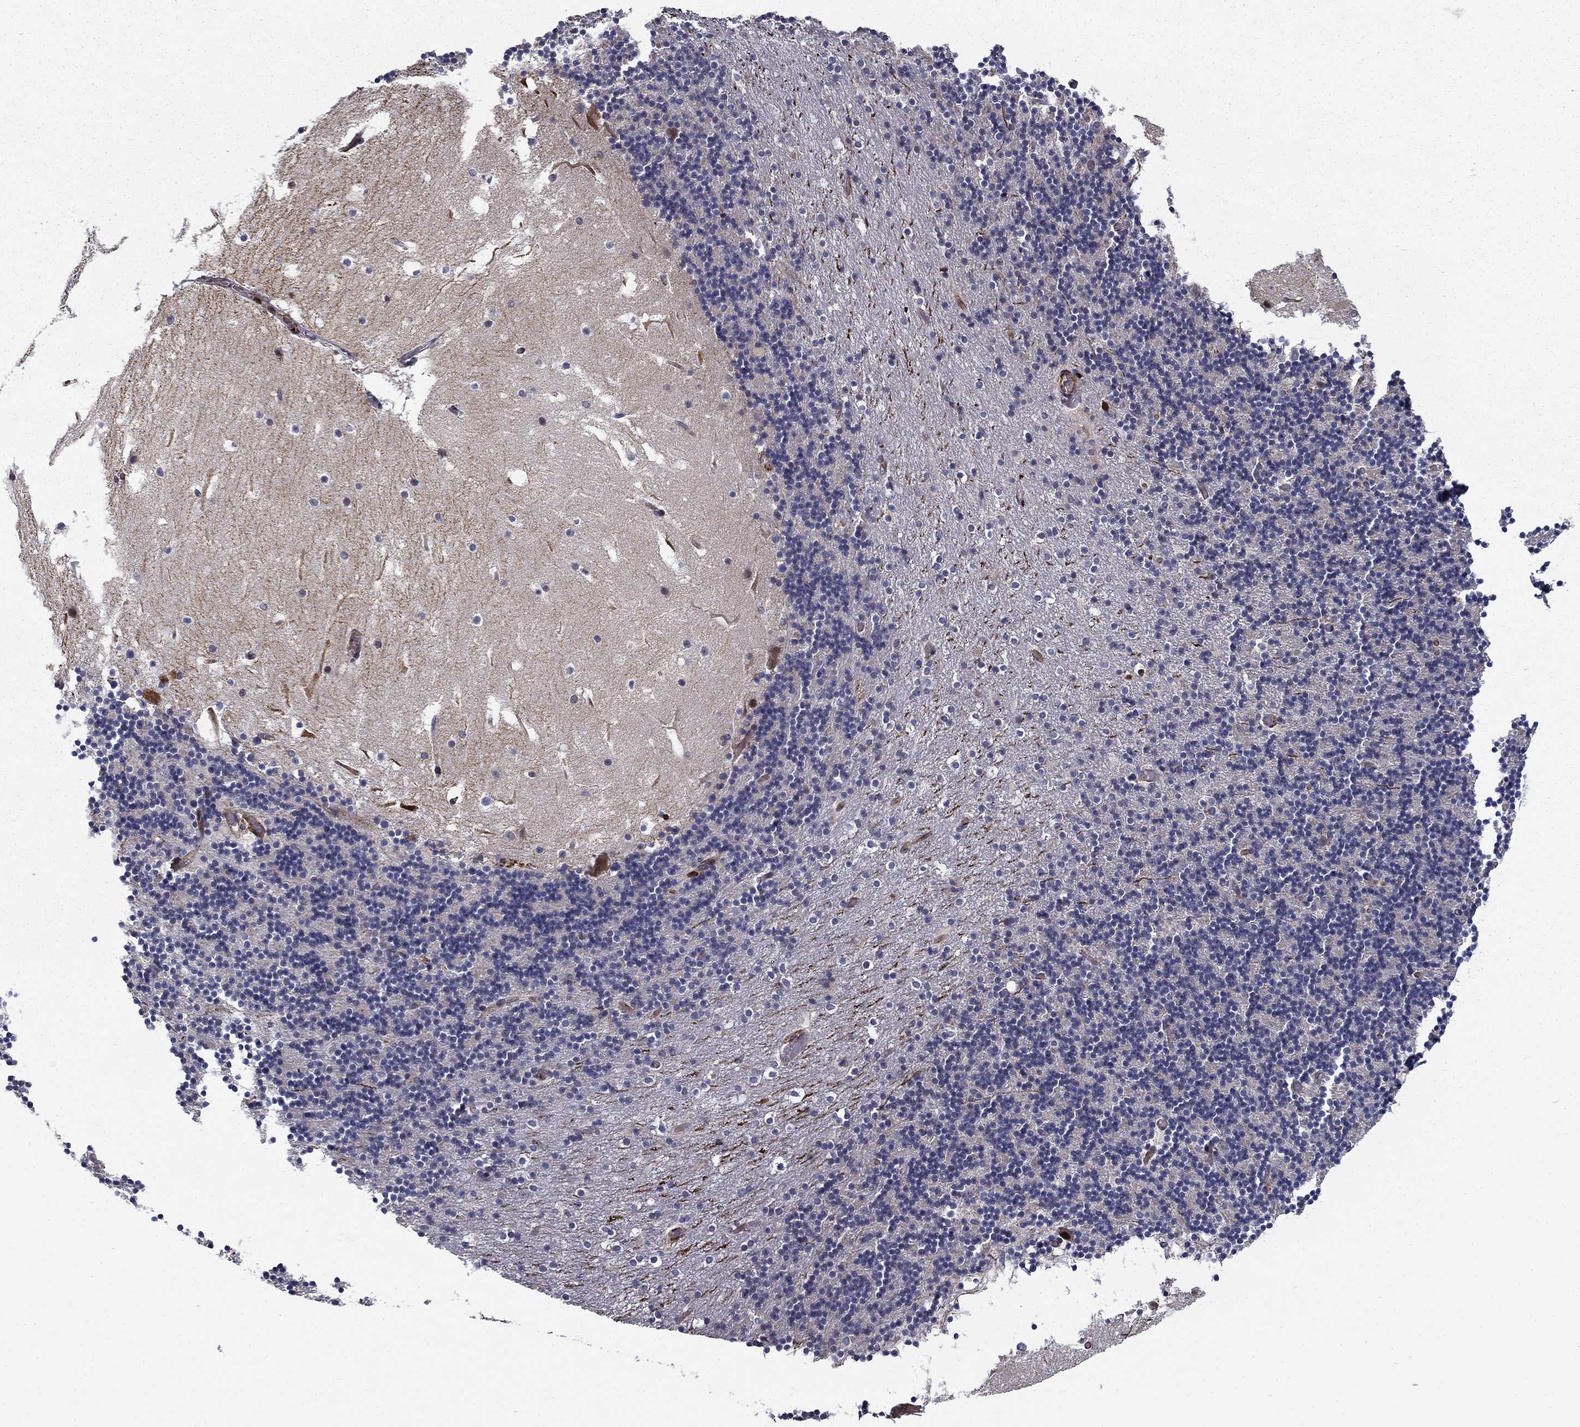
{"staining": {"intensity": "negative", "quantity": "none", "location": "none"}, "tissue": "cerebellum", "cell_type": "Cells in granular layer", "image_type": "normal", "snomed": [{"axis": "morphology", "description": "Normal tissue, NOS"}, {"axis": "topography", "description": "Cerebellum"}], "caption": "IHC photomicrograph of benign cerebellum: cerebellum stained with DAB displays no significant protein positivity in cells in granular layer.", "gene": "ADM", "patient": {"sex": "male", "age": 37}}